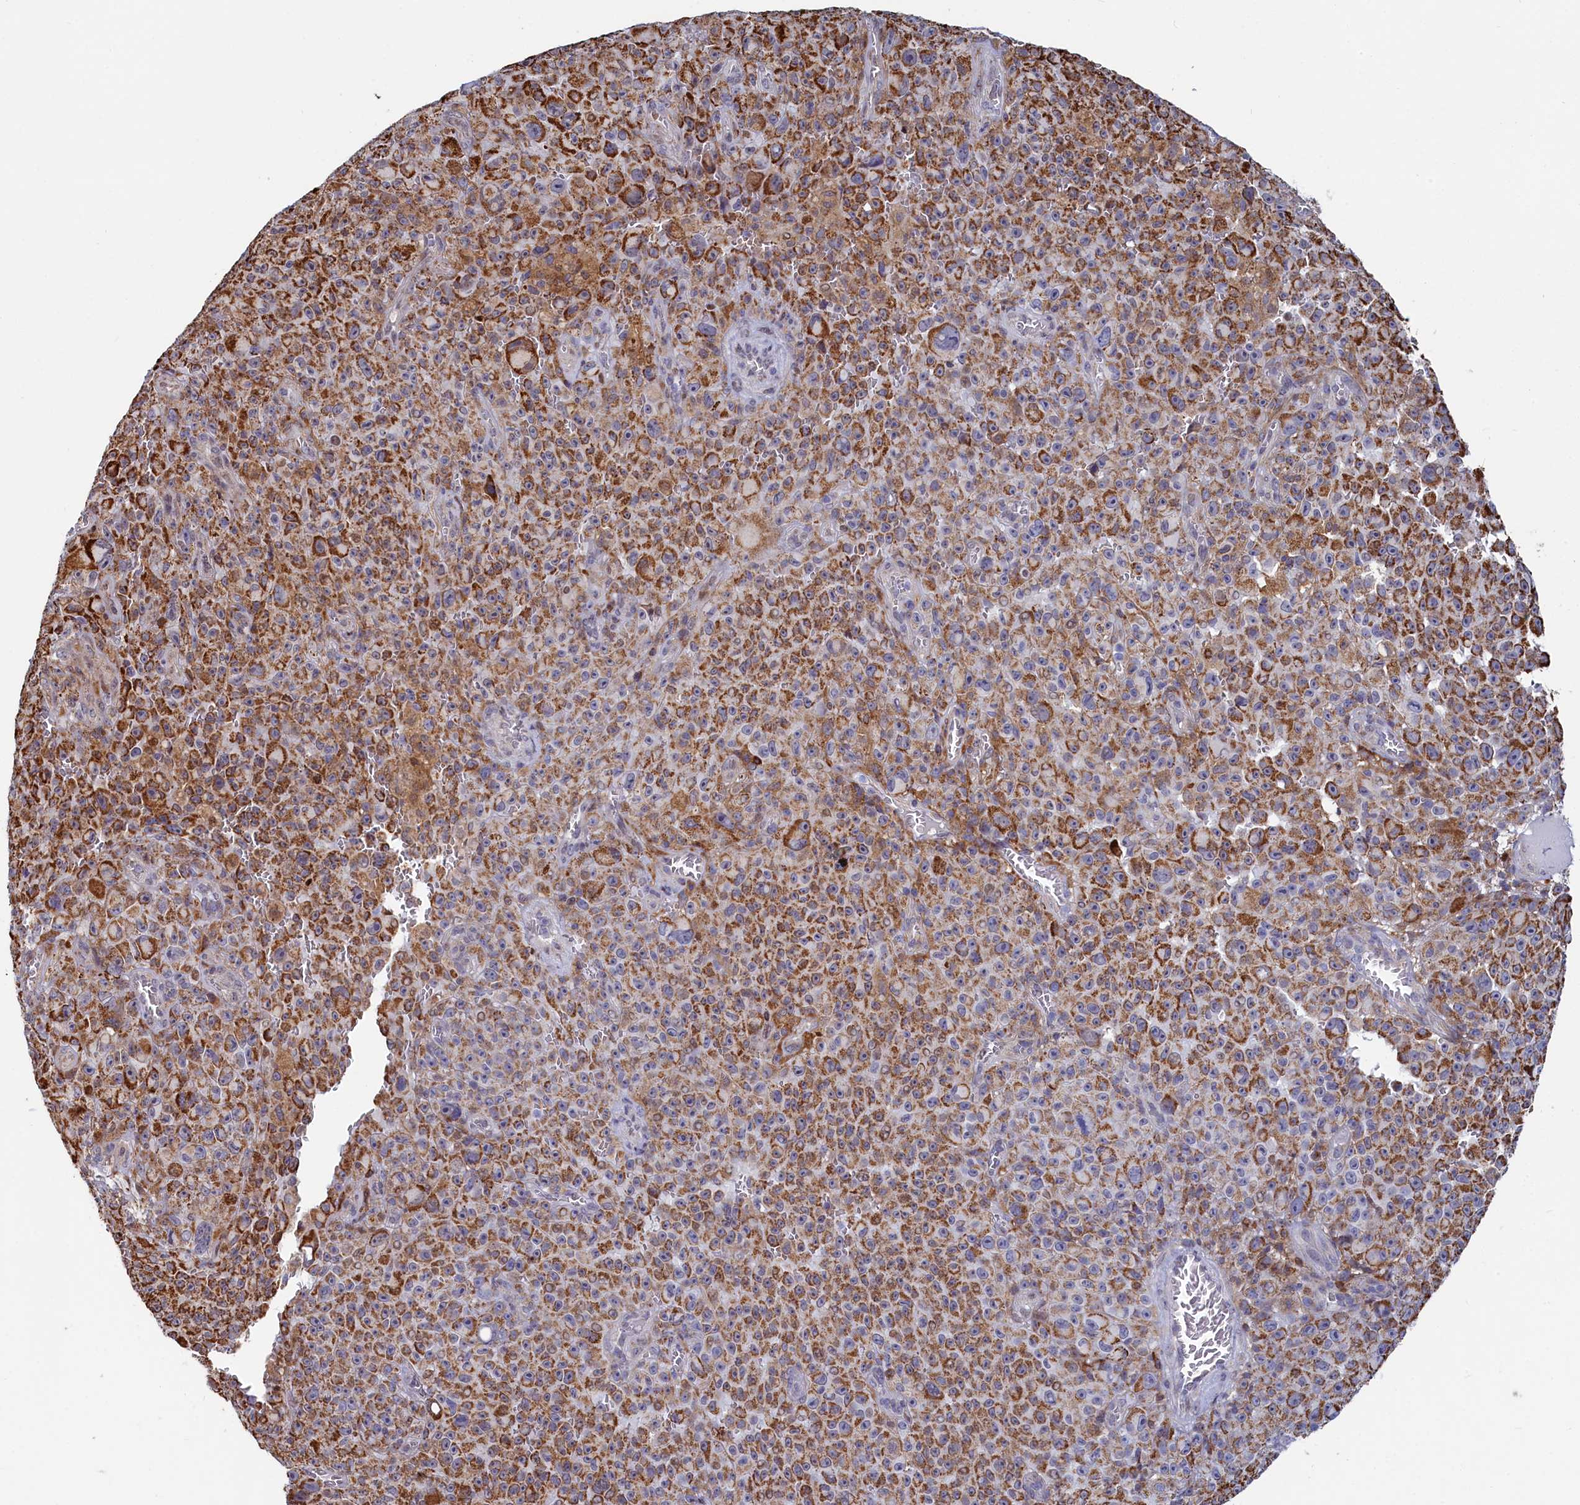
{"staining": {"intensity": "strong", "quantity": ">75%", "location": "cytoplasmic/membranous"}, "tissue": "melanoma", "cell_type": "Tumor cells", "image_type": "cancer", "snomed": [{"axis": "morphology", "description": "Malignant melanoma, NOS"}, {"axis": "topography", "description": "Skin"}], "caption": "Human melanoma stained with a brown dye demonstrates strong cytoplasmic/membranous positive staining in approximately >75% of tumor cells.", "gene": "HDGFL3", "patient": {"sex": "female", "age": 82}}